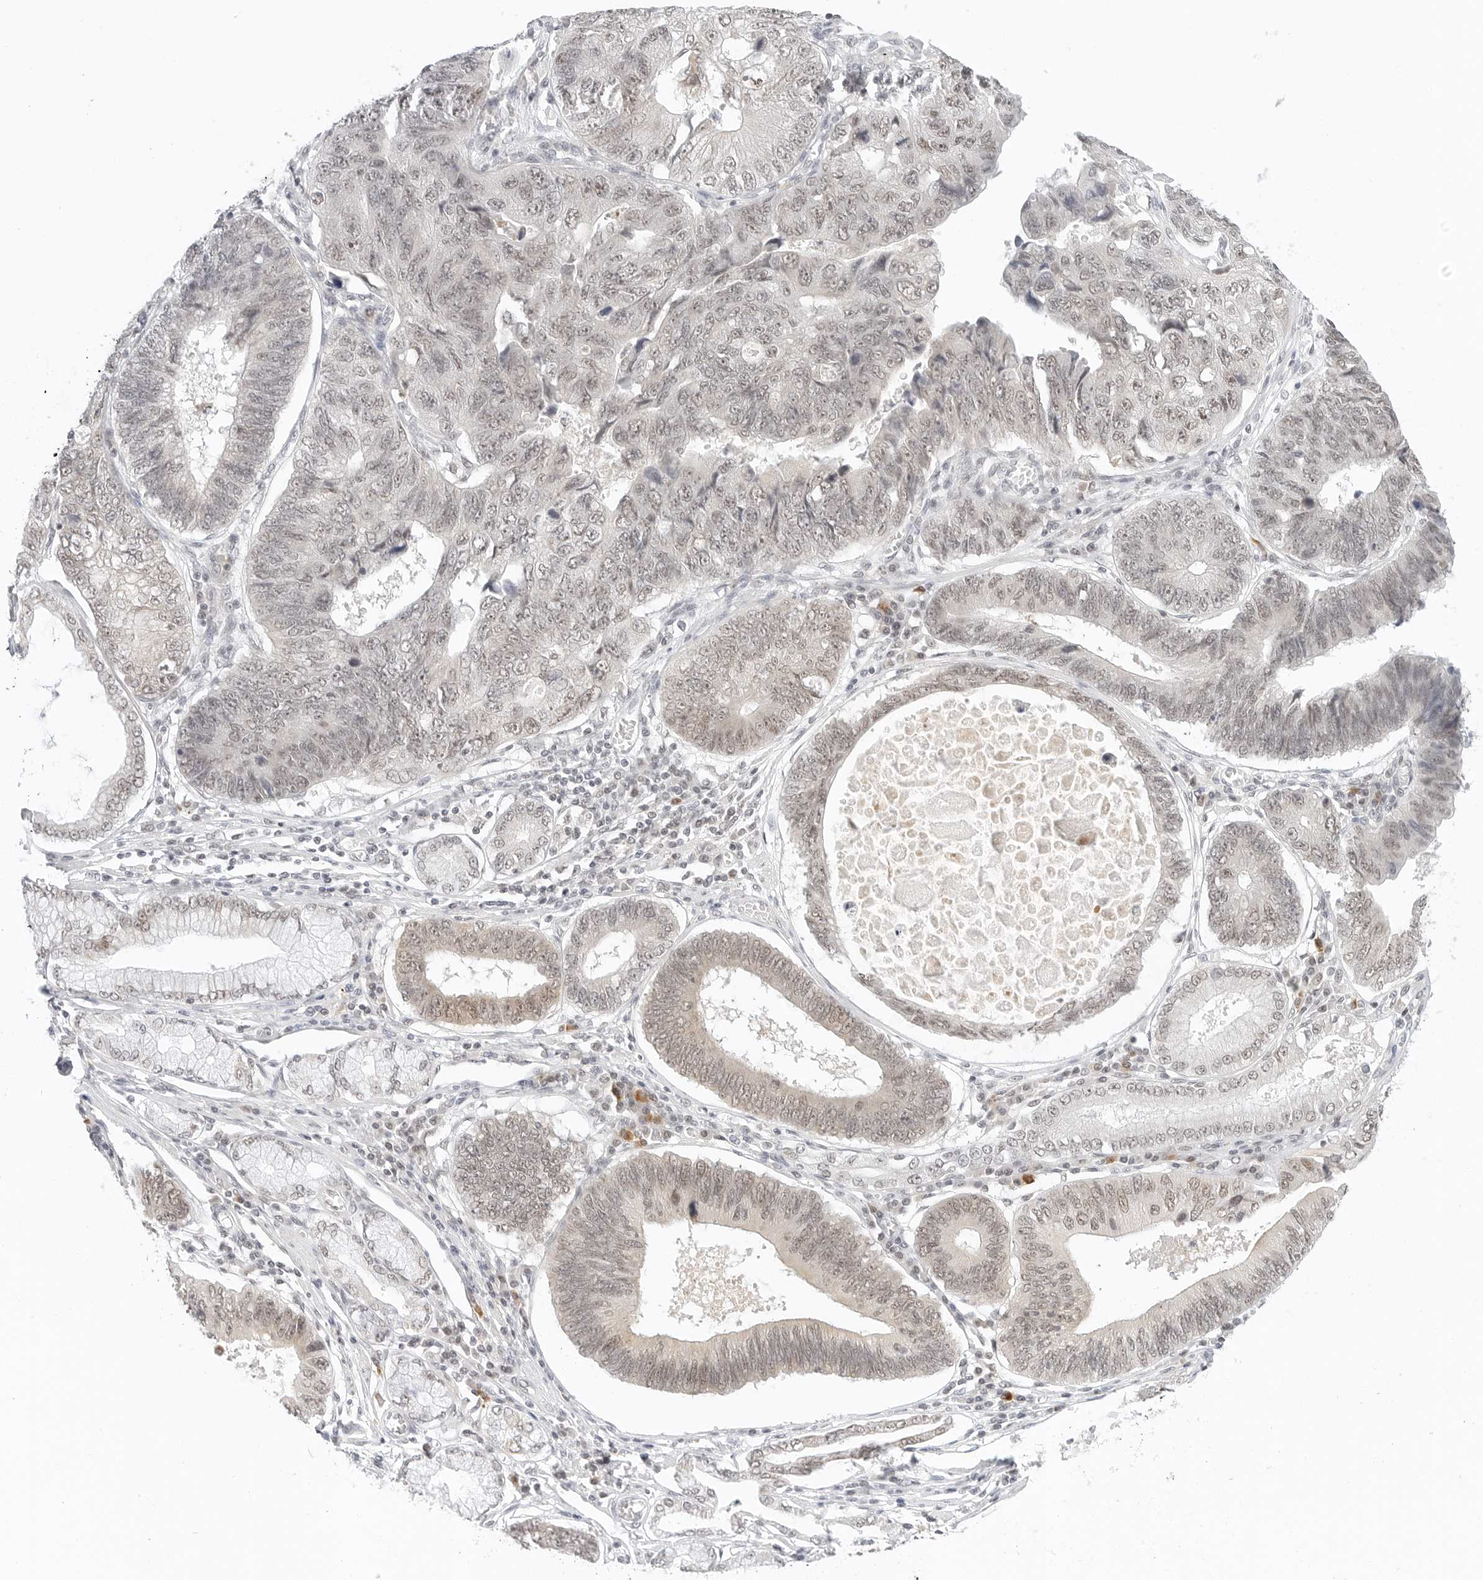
{"staining": {"intensity": "weak", "quantity": "<25%", "location": "nuclear"}, "tissue": "stomach cancer", "cell_type": "Tumor cells", "image_type": "cancer", "snomed": [{"axis": "morphology", "description": "Adenocarcinoma, NOS"}, {"axis": "topography", "description": "Stomach"}], "caption": "IHC photomicrograph of stomach cancer stained for a protein (brown), which shows no expression in tumor cells. (DAB (3,3'-diaminobenzidine) immunohistochemistry (IHC), high magnification).", "gene": "NEO1", "patient": {"sex": "male", "age": 59}}